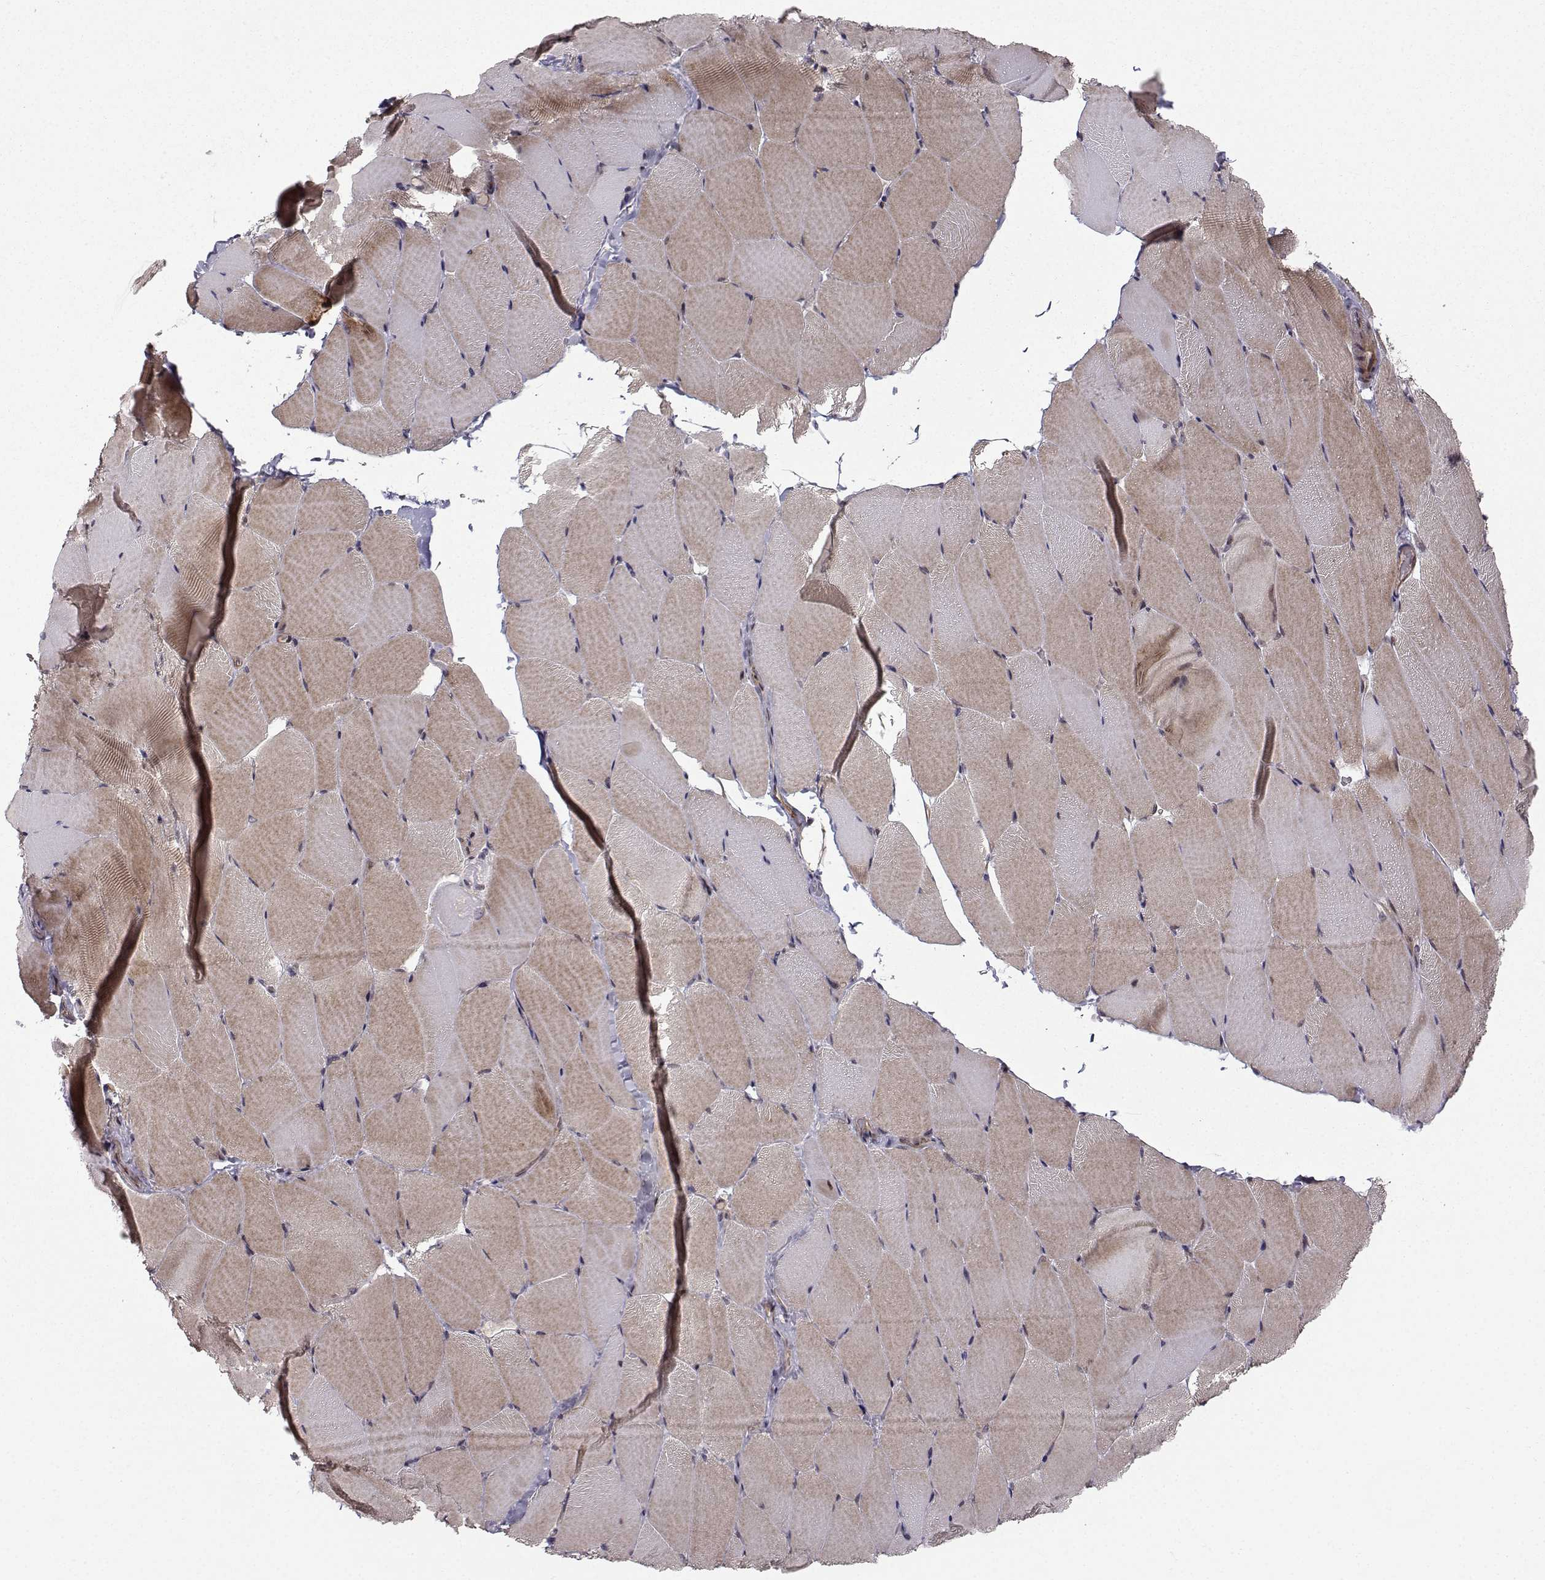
{"staining": {"intensity": "weak", "quantity": "25%-75%", "location": "cytoplasmic/membranous"}, "tissue": "skeletal muscle", "cell_type": "Myocytes", "image_type": "normal", "snomed": [{"axis": "morphology", "description": "Normal tissue, NOS"}, {"axis": "topography", "description": "Skeletal muscle"}], "caption": "Skeletal muscle stained for a protein exhibits weak cytoplasmic/membranous positivity in myocytes. The protein of interest is stained brown, and the nuclei are stained in blue (DAB IHC with brightfield microscopy, high magnification).", "gene": "APC", "patient": {"sex": "female", "age": 37}}